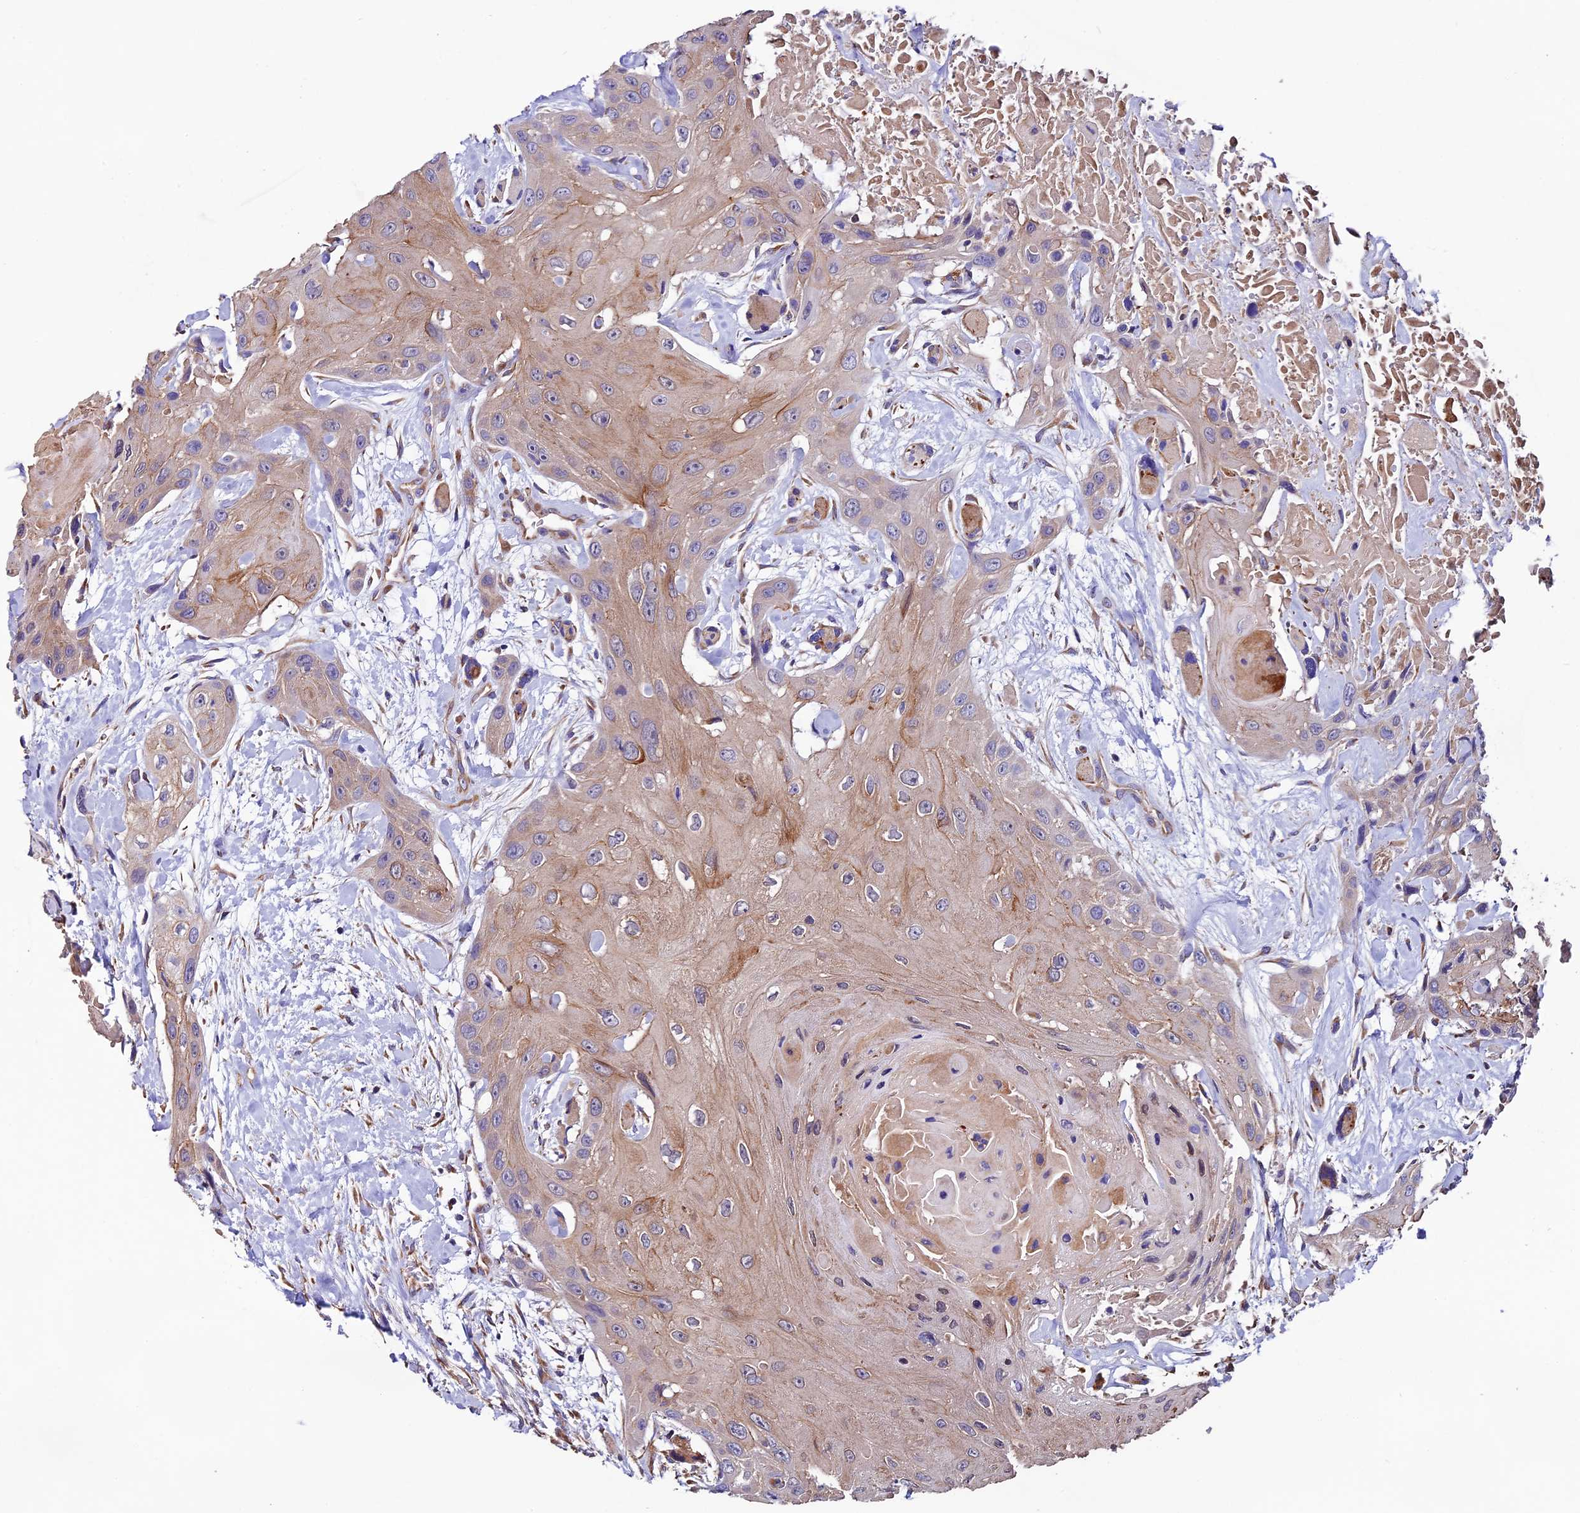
{"staining": {"intensity": "weak", "quantity": "25%-75%", "location": "cytoplasmic/membranous"}, "tissue": "head and neck cancer", "cell_type": "Tumor cells", "image_type": "cancer", "snomed": [{"axis": "morphology", "description": "Squamous cell carcinoma, NOS"}, {"axis": "topography", "description": "Head-Neck"}], "caption": "Immunohistochemical staining of head and neck squamous cell carcinoma exhibits low levels of weak cytoplasmic/membranous positivity in about 25%-75% of tumor cells.", "gene": "CLN5", "patient": {"sex": "male", "age": 81}}